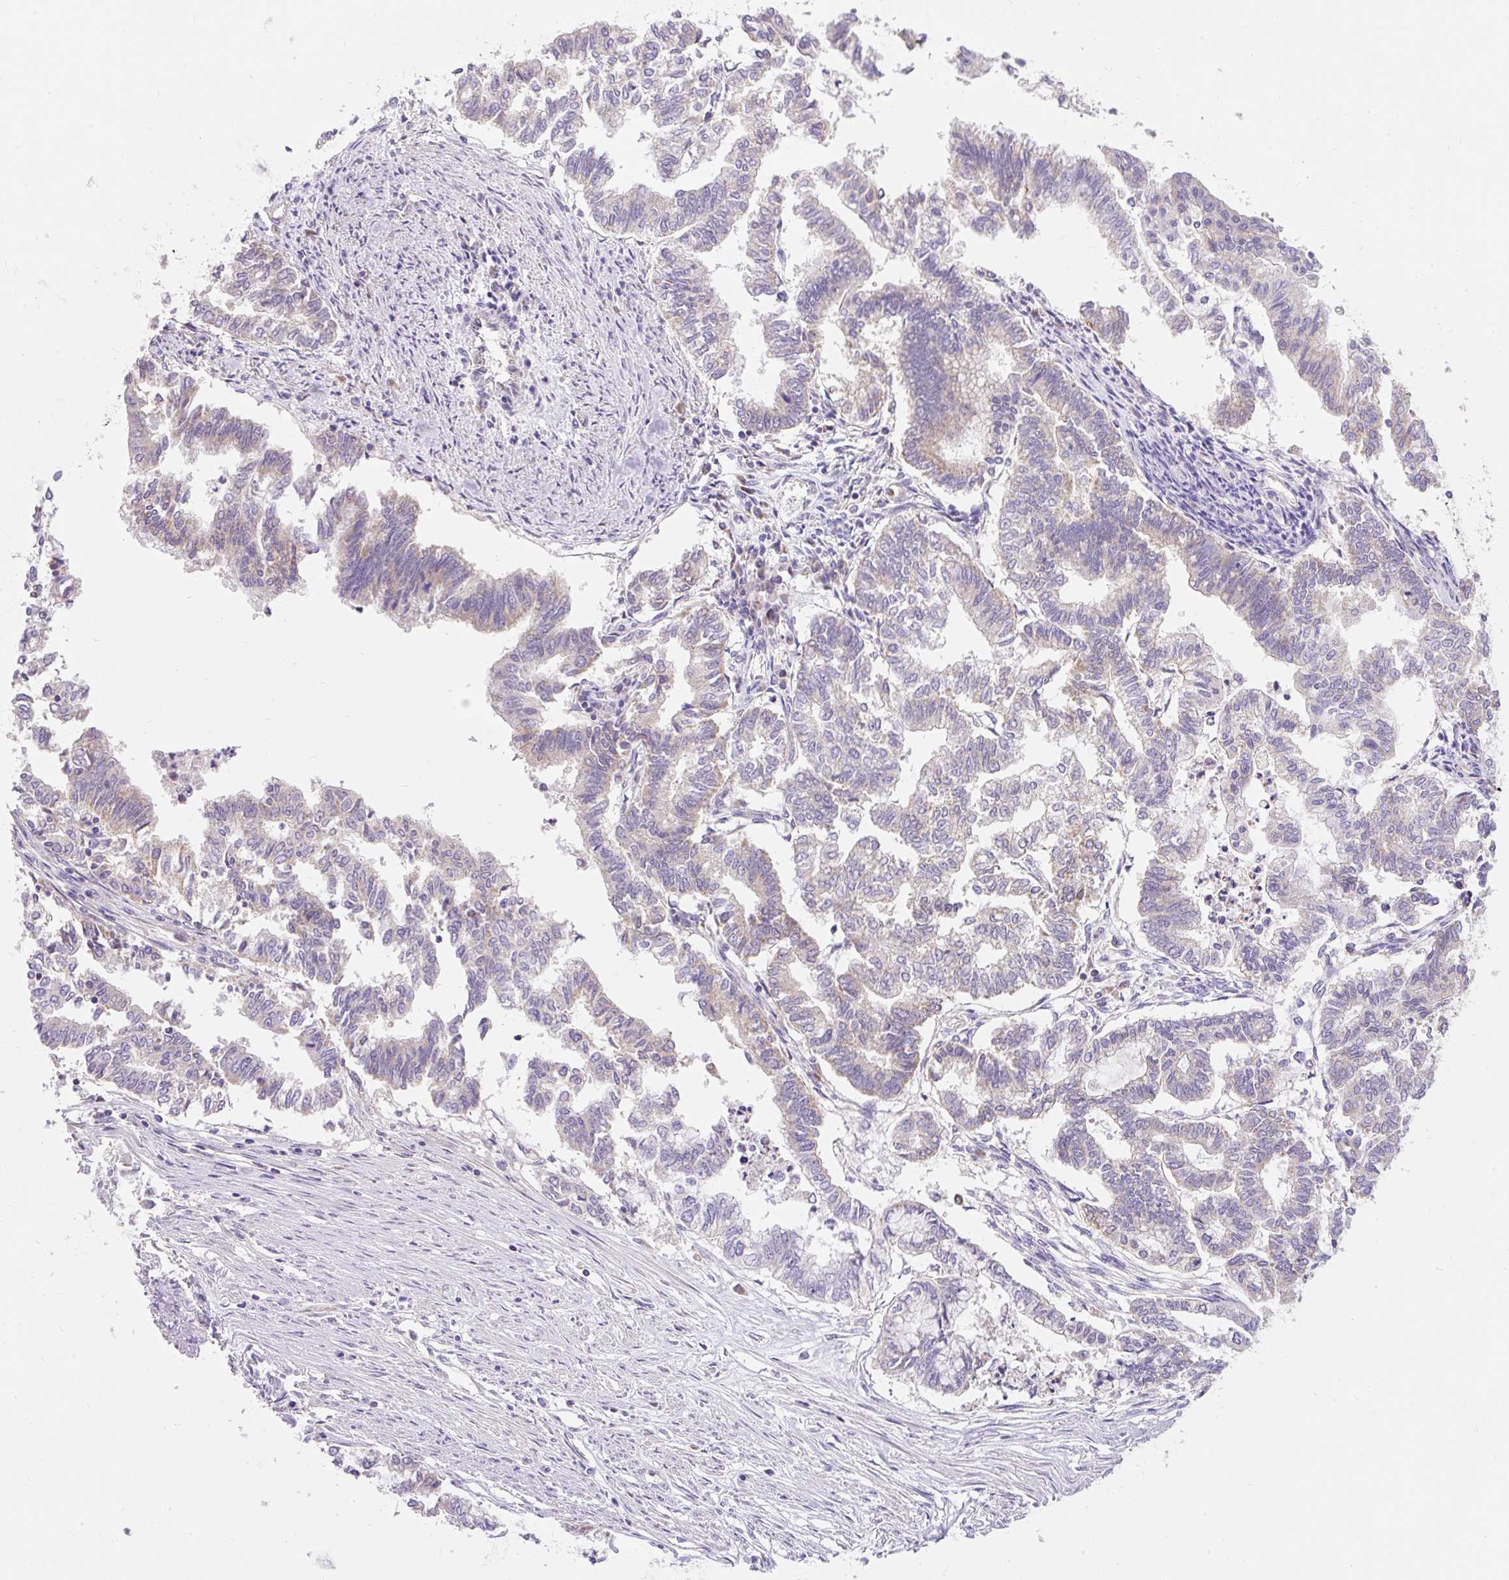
{"staining": {"intensity": "negative", "quantity": "none", "location": "none"}, "tissue": "endometrial cancer", "cell_type": "Tumor cells", "image_type": "cancer", "snomed": [{"axis": "morphology", "description": "Adenocarcinoma, NOS"}, {"axis": "topography", "description": "Endometrium"}], "caption": "This micrograph is of endometrial cancer (adenocarcinoma) stained with immunohistochemistry to label a protein in brown with the nuclei are counter-stained blue. There is no staining in tumor cells. The staining is performed using DAB brown chromogen with nuclei counter-stained in using hematoxylin.", "gene": "PMAIP1", "patient": {"sex": "female", "age": 79}}